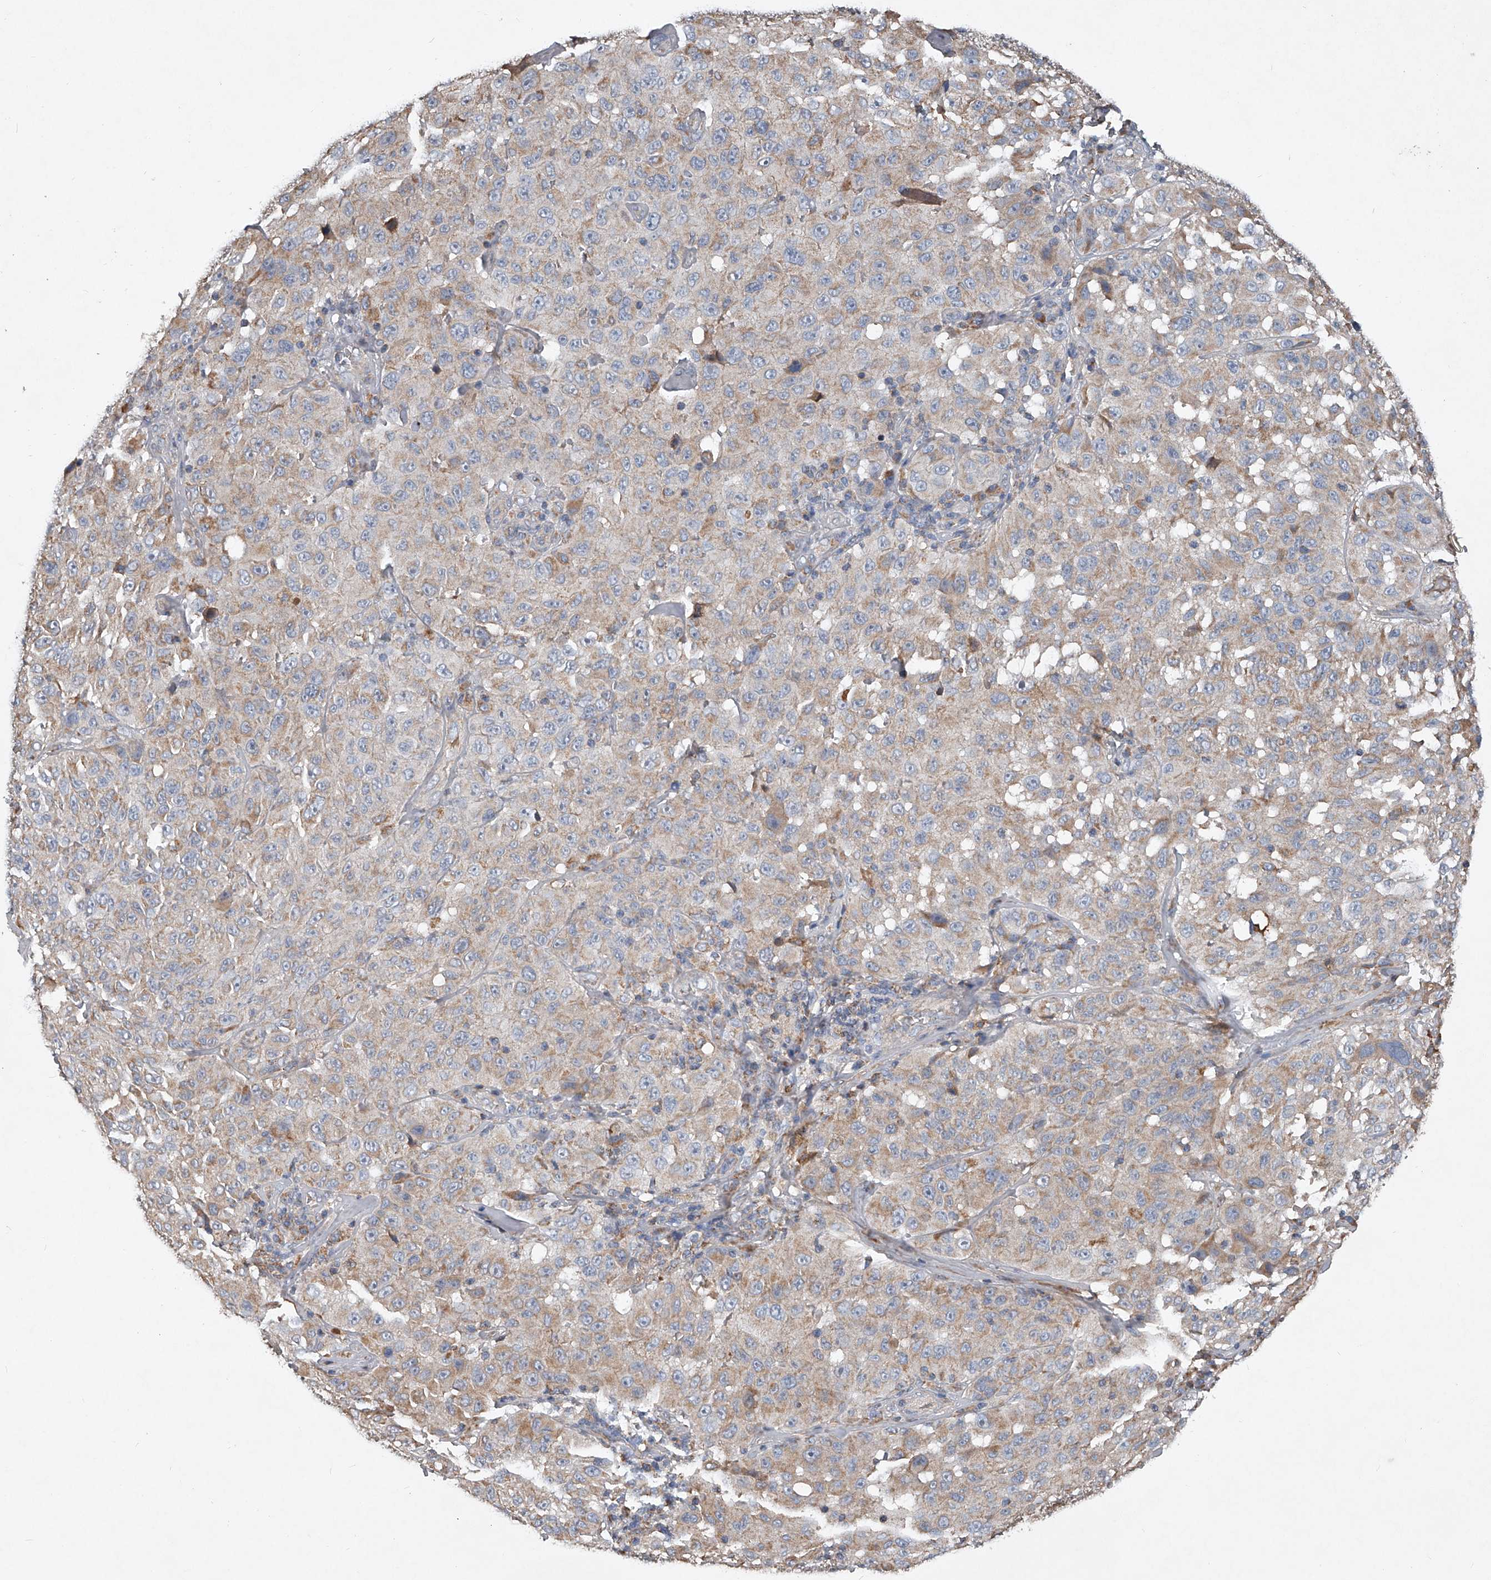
{"staining": {"intensity": "weak", "quantity": "<25%", "location": "cytoplasmic/membranous"}, "tissue": "melanoma", "cell_type": "Tumor cells", "image_type": "cancer", "snomed": [{"axis": "morphology", "description": "Malignant melanoma, NOS"}, {"axis": "topography", "description": "Skin"}], "caption": "Tumor cells are negative for protein expression in human melanoma.", "gene": "SDHA", "patient": {"sex": "male", "age": 66}}